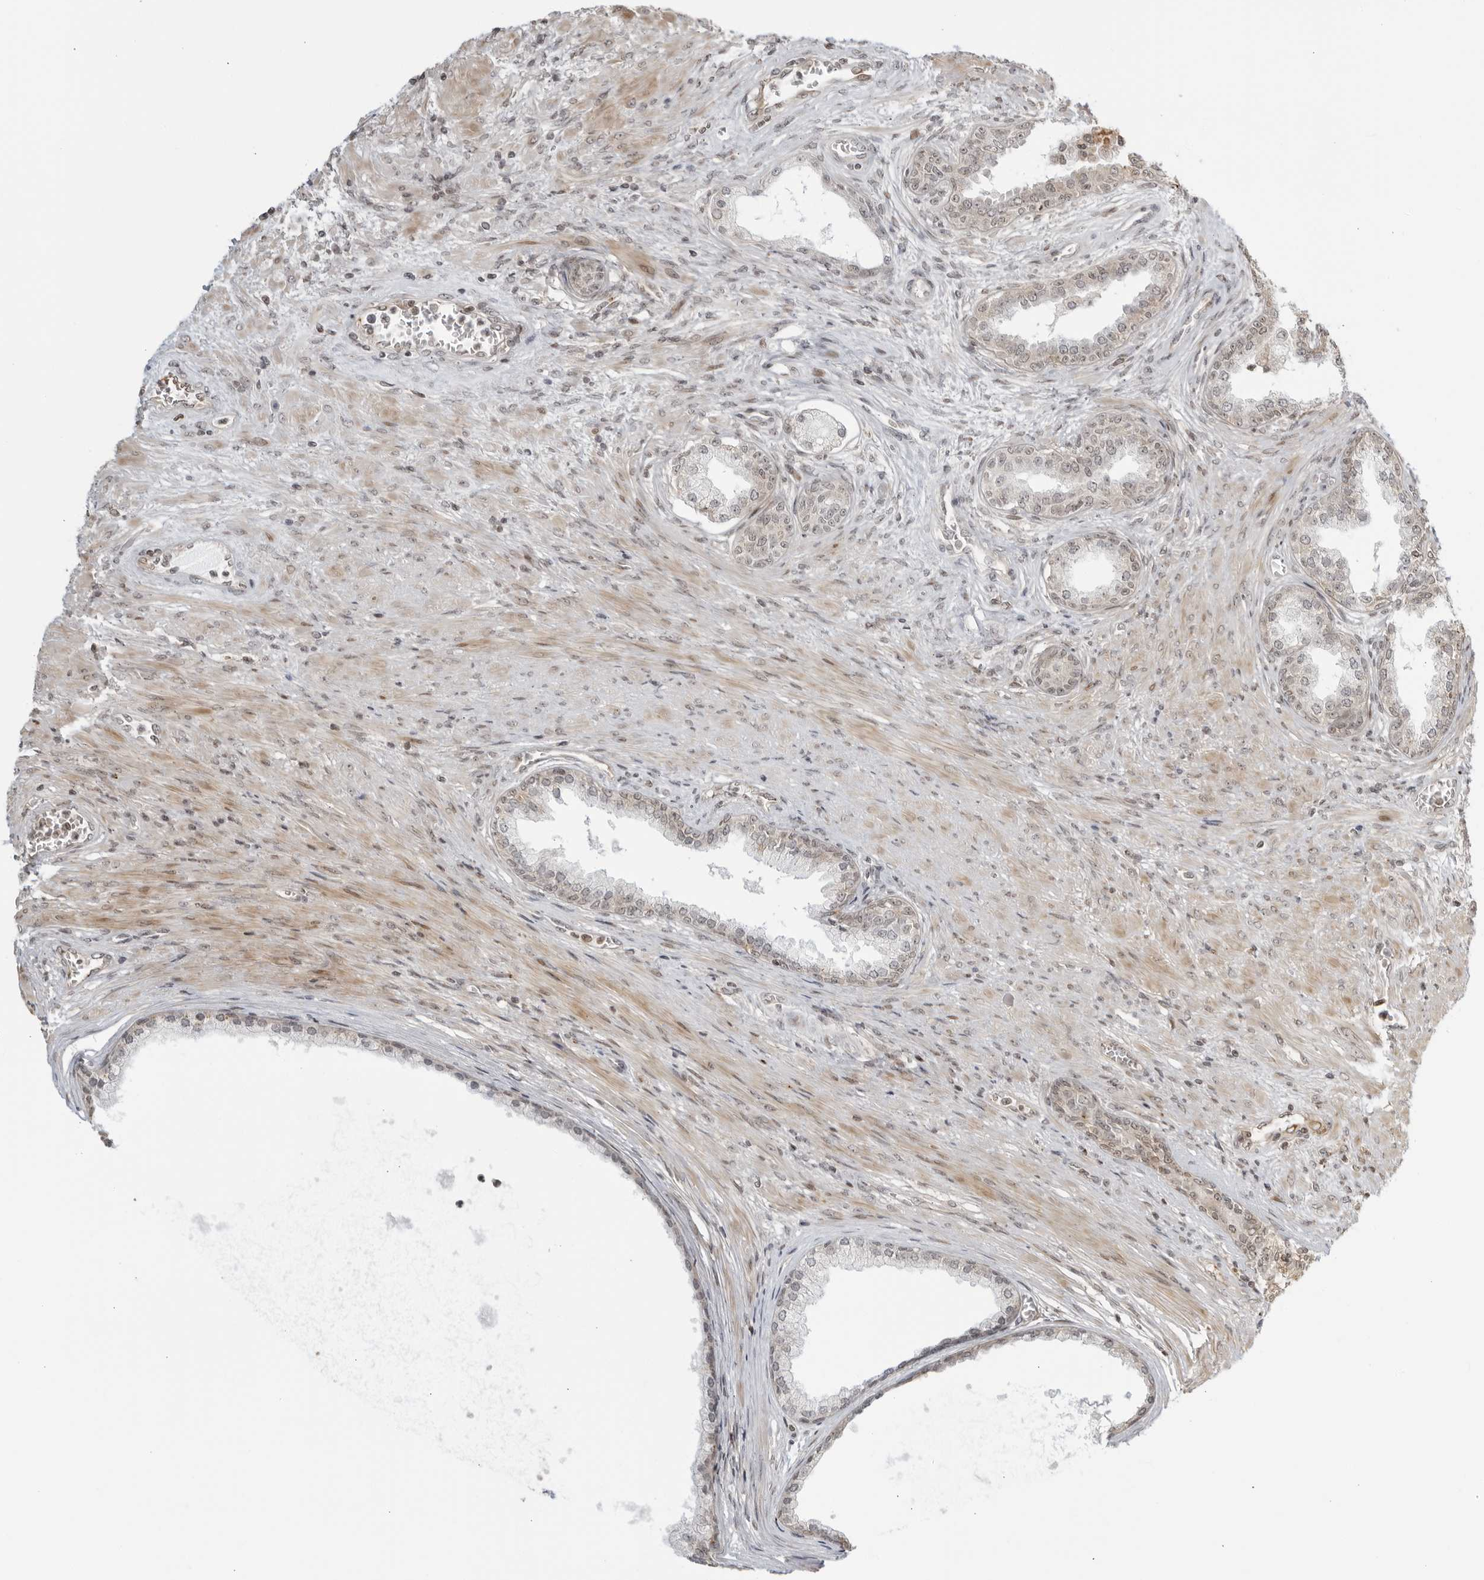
{"staining": {"intensity": "weak", "quantity": "<25%", "location": "nuclear"}, "tissue": "prostate cancer", "cell_type": "Tumor cells", "image_type": "cancer", "snomed": [{"axis": "morphology", "description": "Normal tissue, NOS"}, {"axis": "morphology", "description": "Adenocarcinoma, Low grade"}, {"axis": "topography", "description": "Prostate"}, {"axis": "topography", "description": "Peripheral nerve tissue"}], "caption": "Tumor cells show no significant positivity in prostate cancer (low-grade adenocarcinoma). (Brightfield microscopy of DAB (3,3'-diaminobenzidine) immunohistochemistry at high magnification).", "gene": "TCF21", "patient": {"sex": "male", "age": 71}}